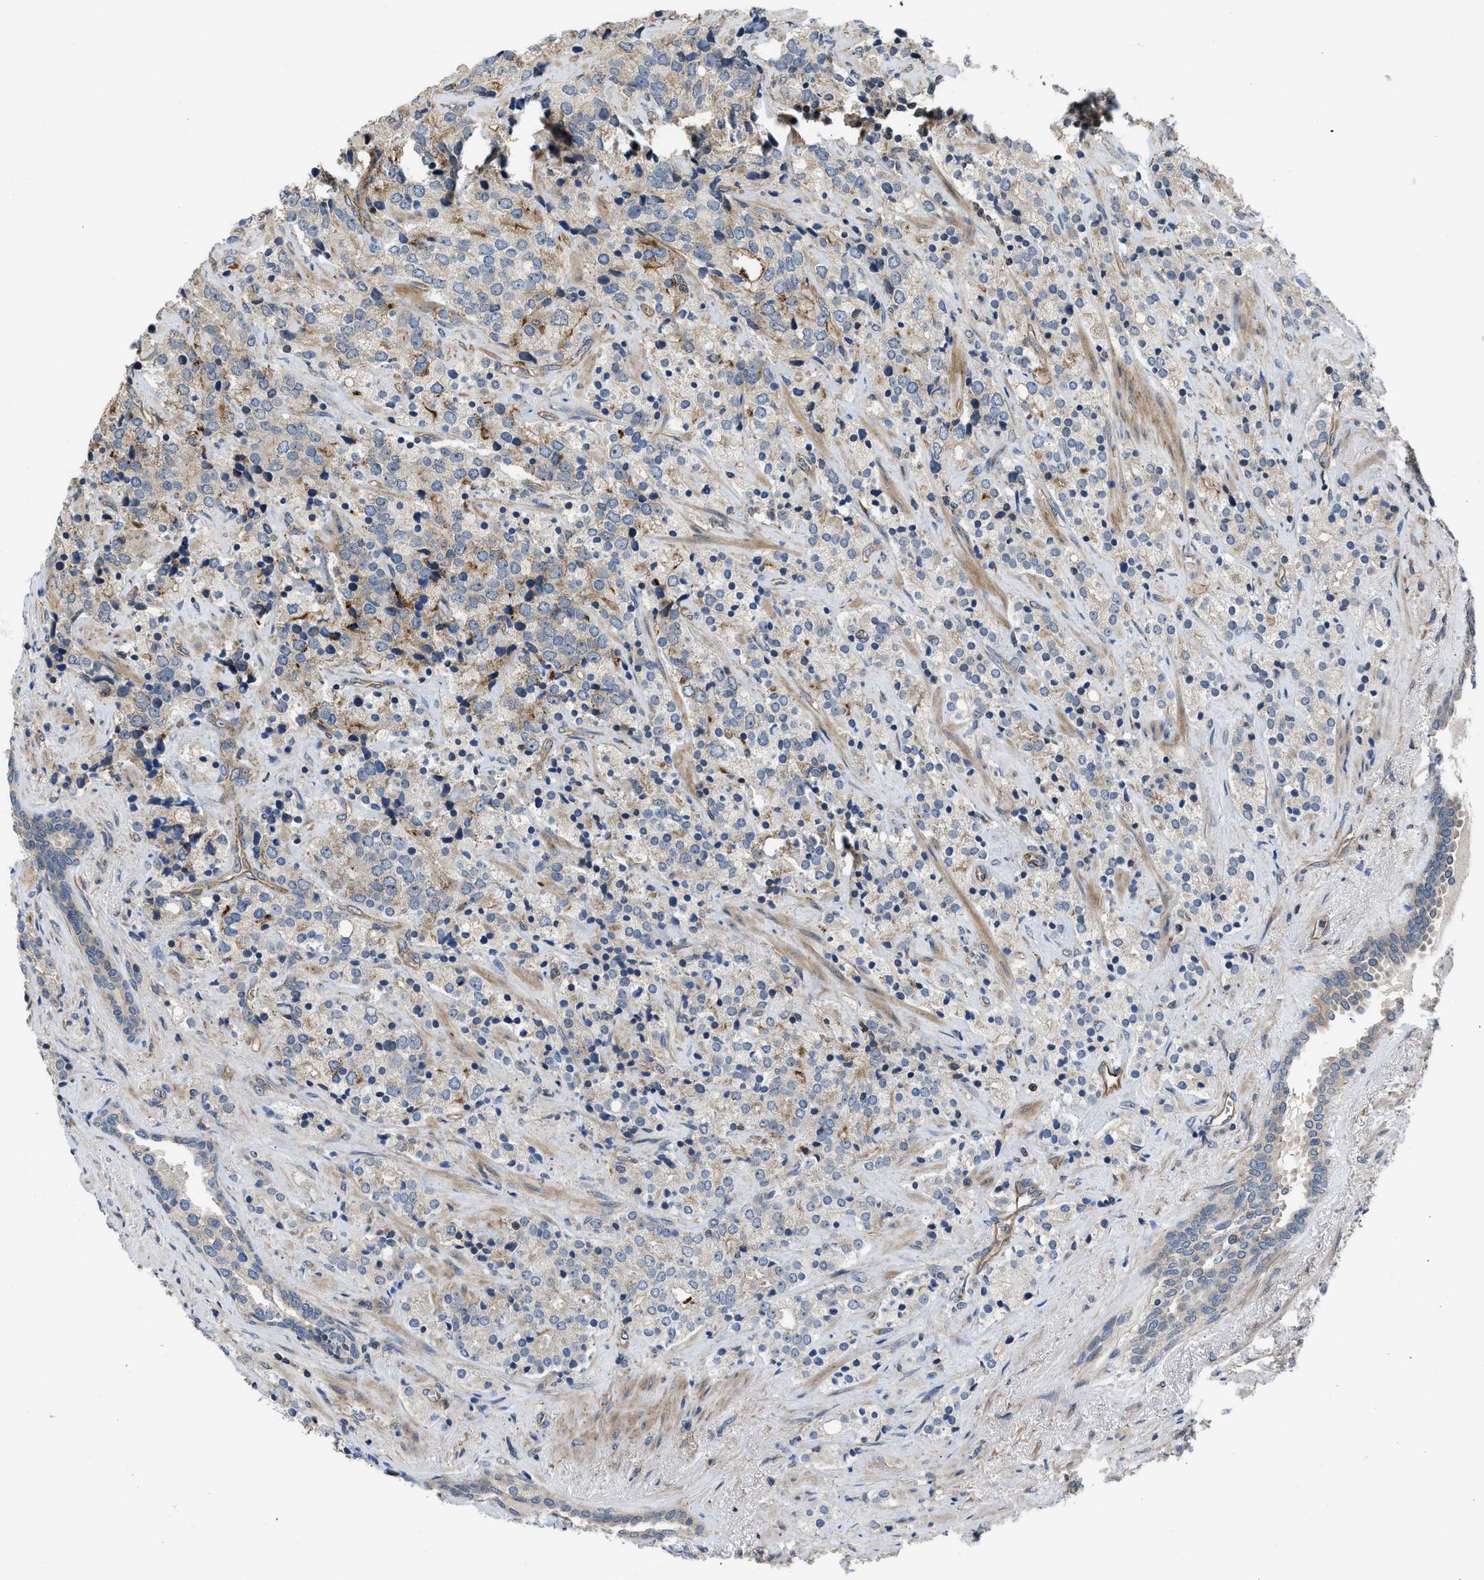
{"staining": {"intensity": "weak", "quantity": "<25%", "location": "cytoplasmic/membranous"}, "tissue": "prostate cancer", "cell_type": "Tumor cells", "image_type": "cancer", "snomed": [{"axis": "morphology", "description": "Adenocarcinoma, High grade"}, {"axis": "topography", "description": "Prostate"}], "caption": "IHC image of neoplastic tissue: prostate adenocarcinoma (high-grade) stained with DAB (3,3'-diaminobenzidine) shows no significant protein positivity in tumor cells.", "gene": "GPATCH2L", "patient": {"sex": "male", "age": 71}}